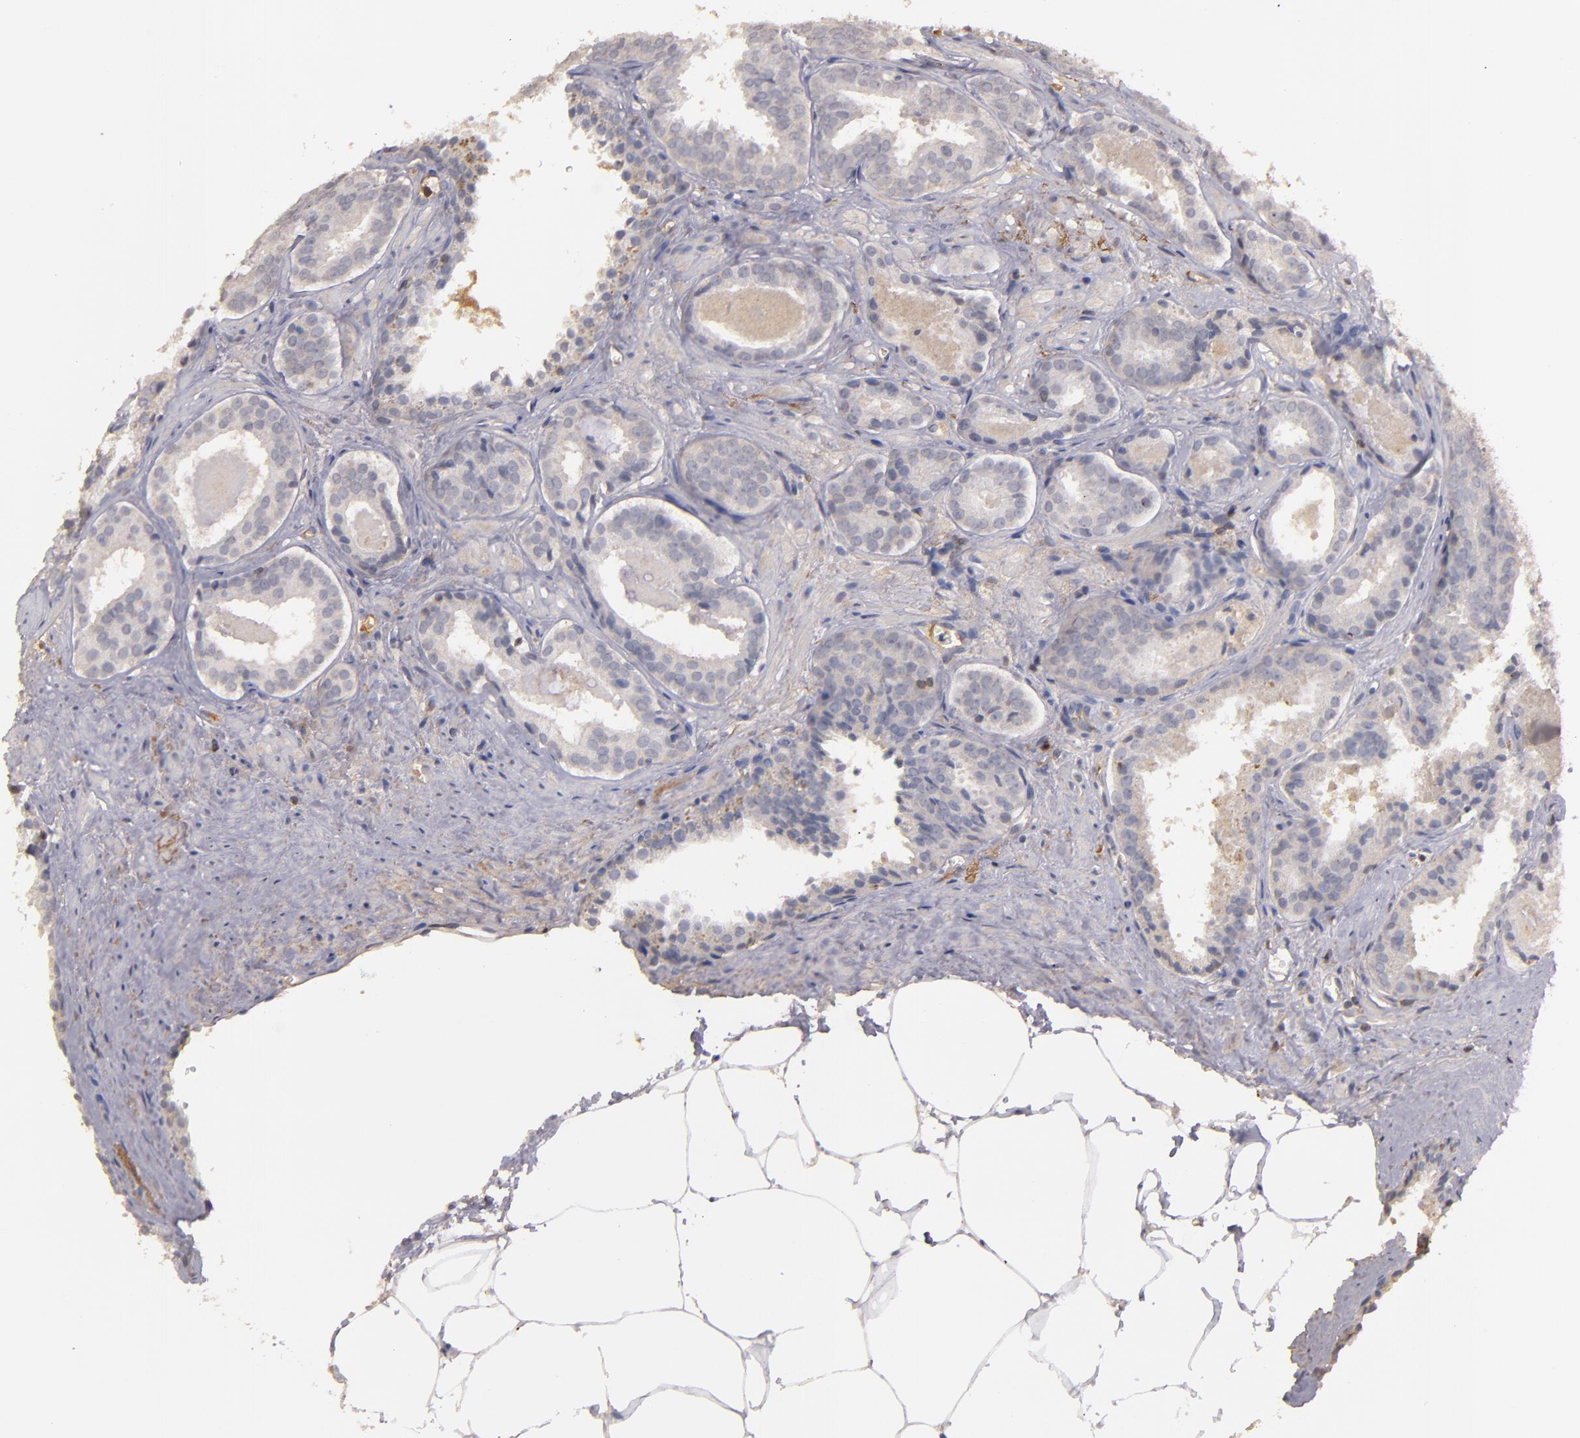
{"staining": {"intensity": "negative", "quantity": "none", "location": "none"}, "tissue": "prostate cancer", "cell_type": "Tumor cells", "image_type": "cancer", "snomed": [{"axis": "morphology", "description": "Adenocarcinoma, Medium grade"}, {"axis": "topography", "description": "Prostate"}], "caption": "A histopathology image of prostate cancer stained for a protein shows no brown staining in tumor cells. (Brightfield microscopy of DAB (3,3'-diaminobenzidine) immunohistochemistry at high magnification).", "gene": "MBL2", "patient": {"sex": "male", "age": 64}}